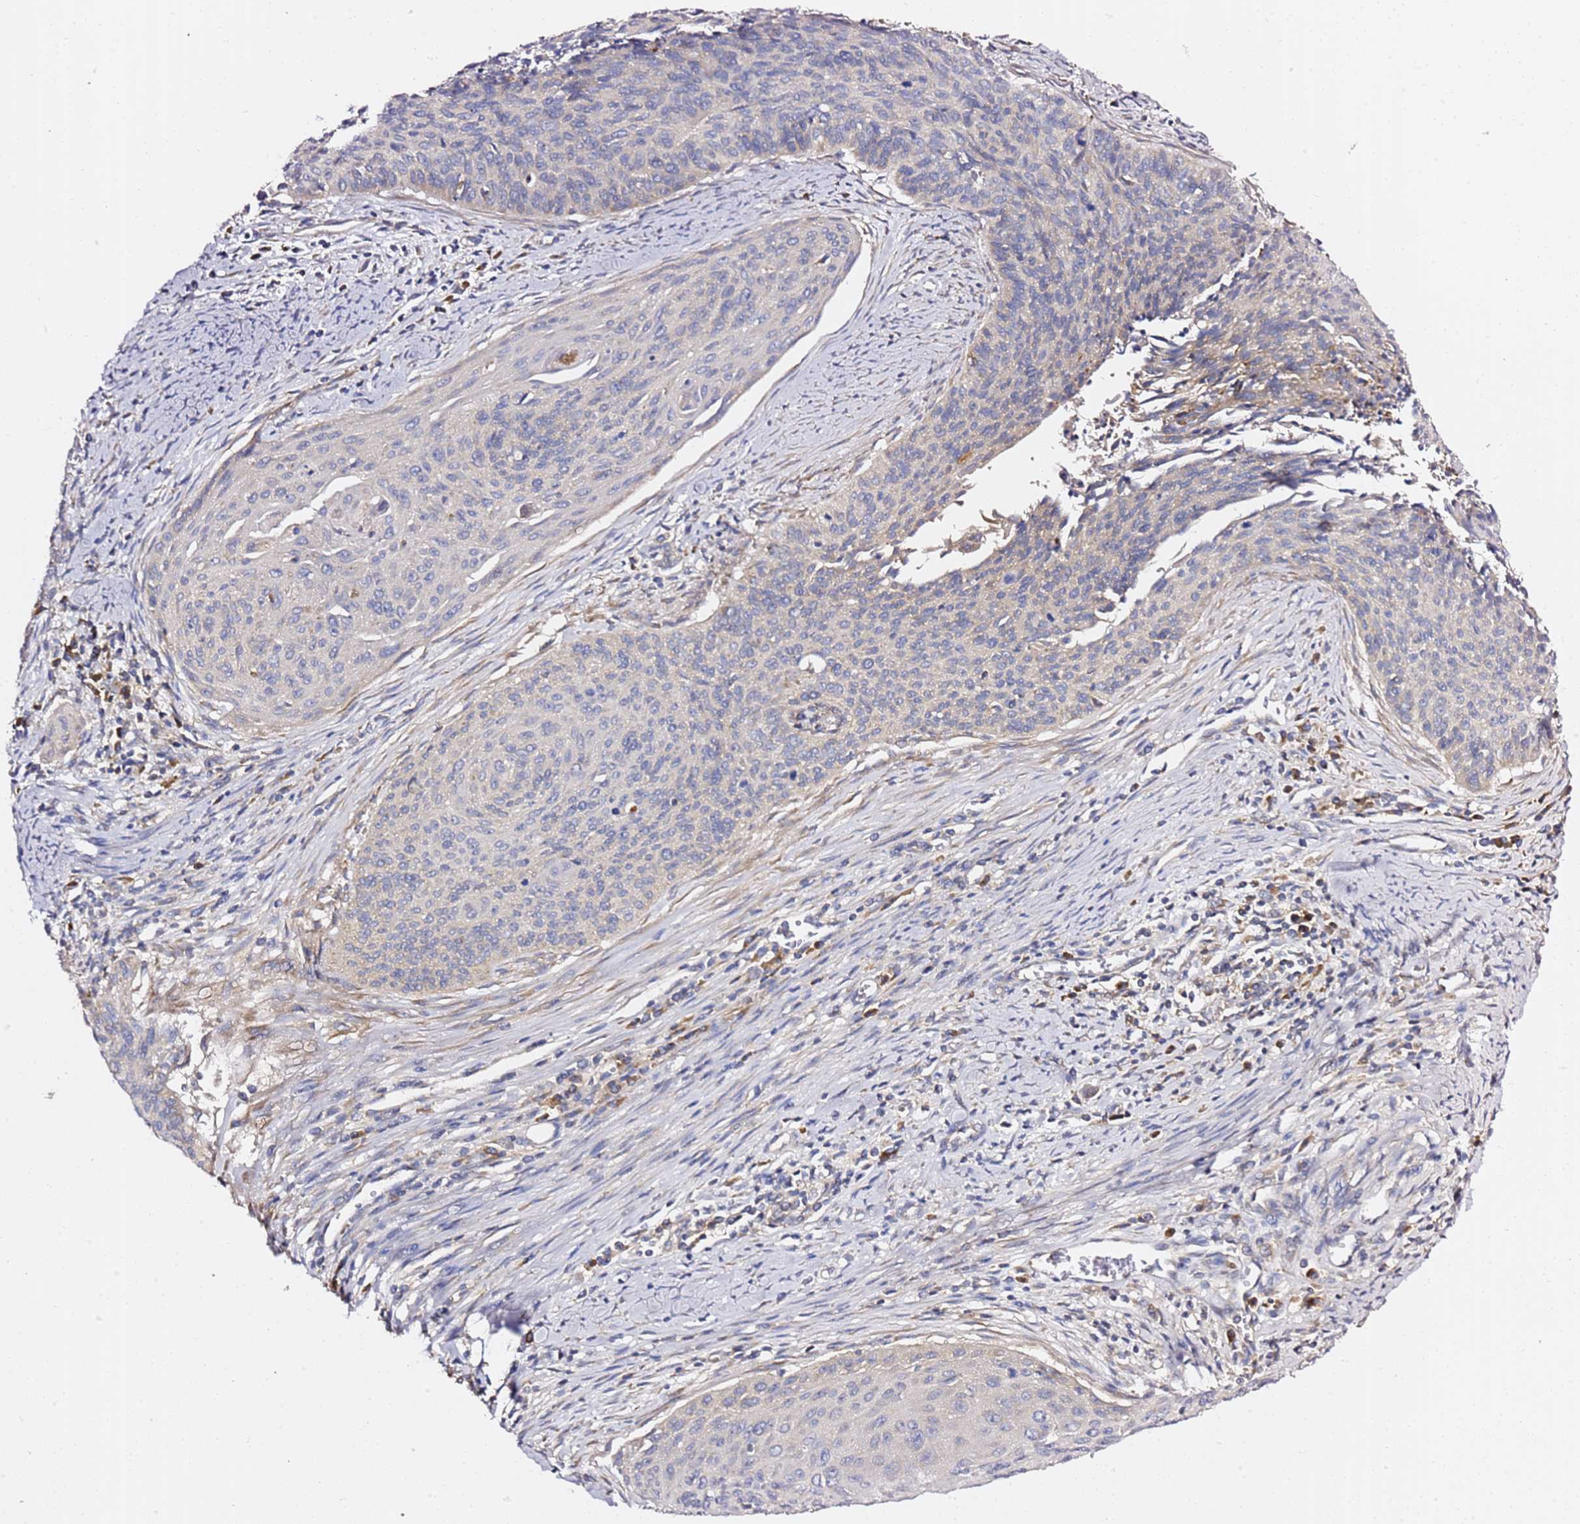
{"staining": {"intensity": "negative", "quantity": "none", "location": "none"}, "tissue": "cervical cancer", "cell_type": "Tumor cells", "image_type": "cancer", "snomed": [{"axis": "morphology", "description": "Squamous cell carcinoma, NOS"}, {"axis": "topography", "description": "Cervix"}], "caption": "A high-resolution micrograph shows immunohistochemistry staining of cervical squamous cell carcinoma, which demonstrates no significant expression in tumor cells.", "gene": "C19orf12", "patient": {"sex": "female", "age": 55}}